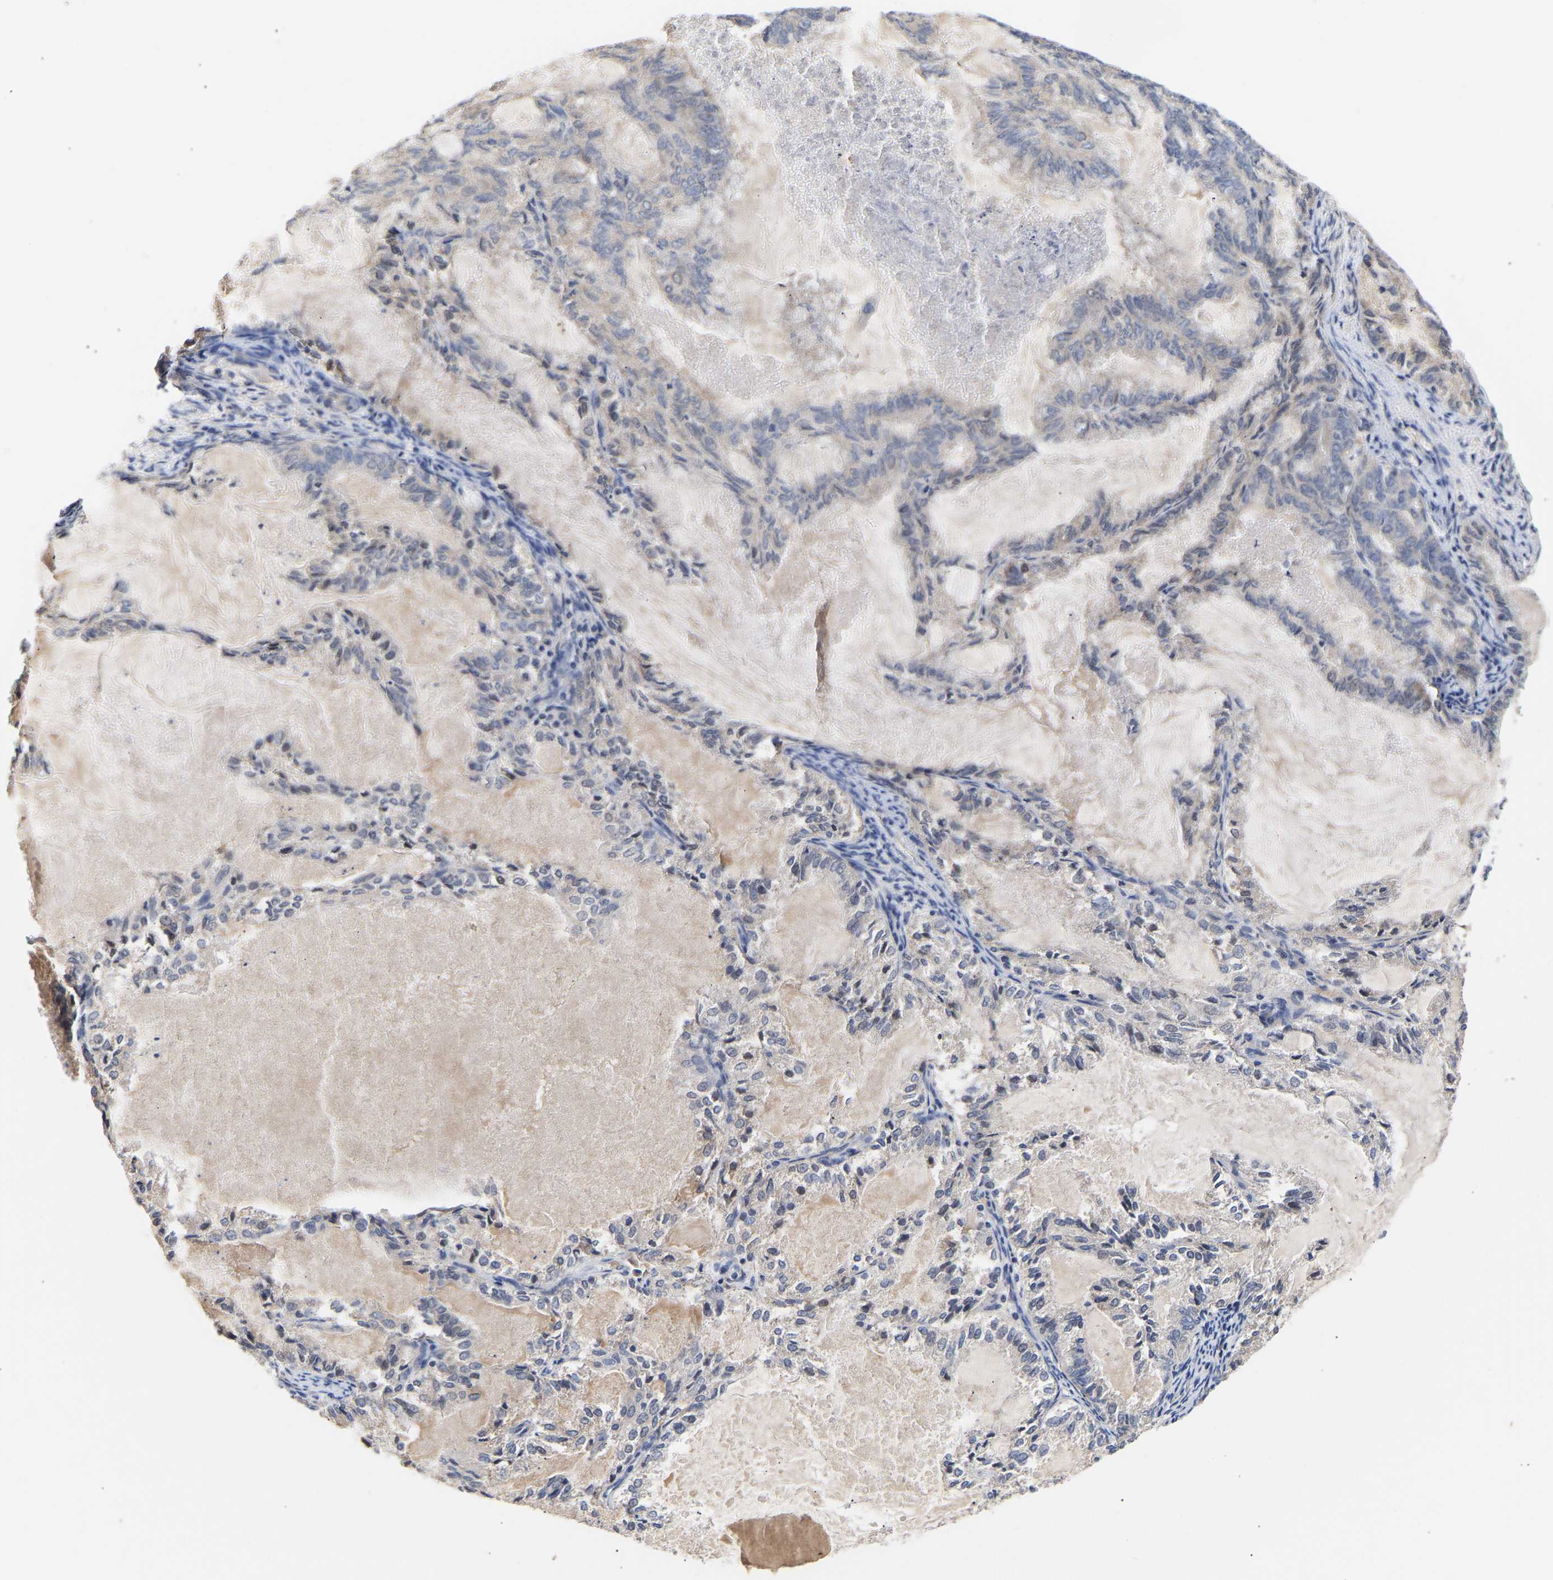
{"staining": {"intensity": "negative", "quantity": "none", "location": "none"}, "tissue": "endometrial cancer", "cell_type": "Tumor cells", "image_type": "cancer", "snomed": [{"axis": "morphology", "description": "Adenocarcinoma, NOS"}, {"axis": "topography", "description": "Endometrium"}], "caption": "Tumor cells show no significant staining in adenocarcinoma (endometrial).", "gene": "KASH5", "patient": {"sex": "female", "age": 86}}